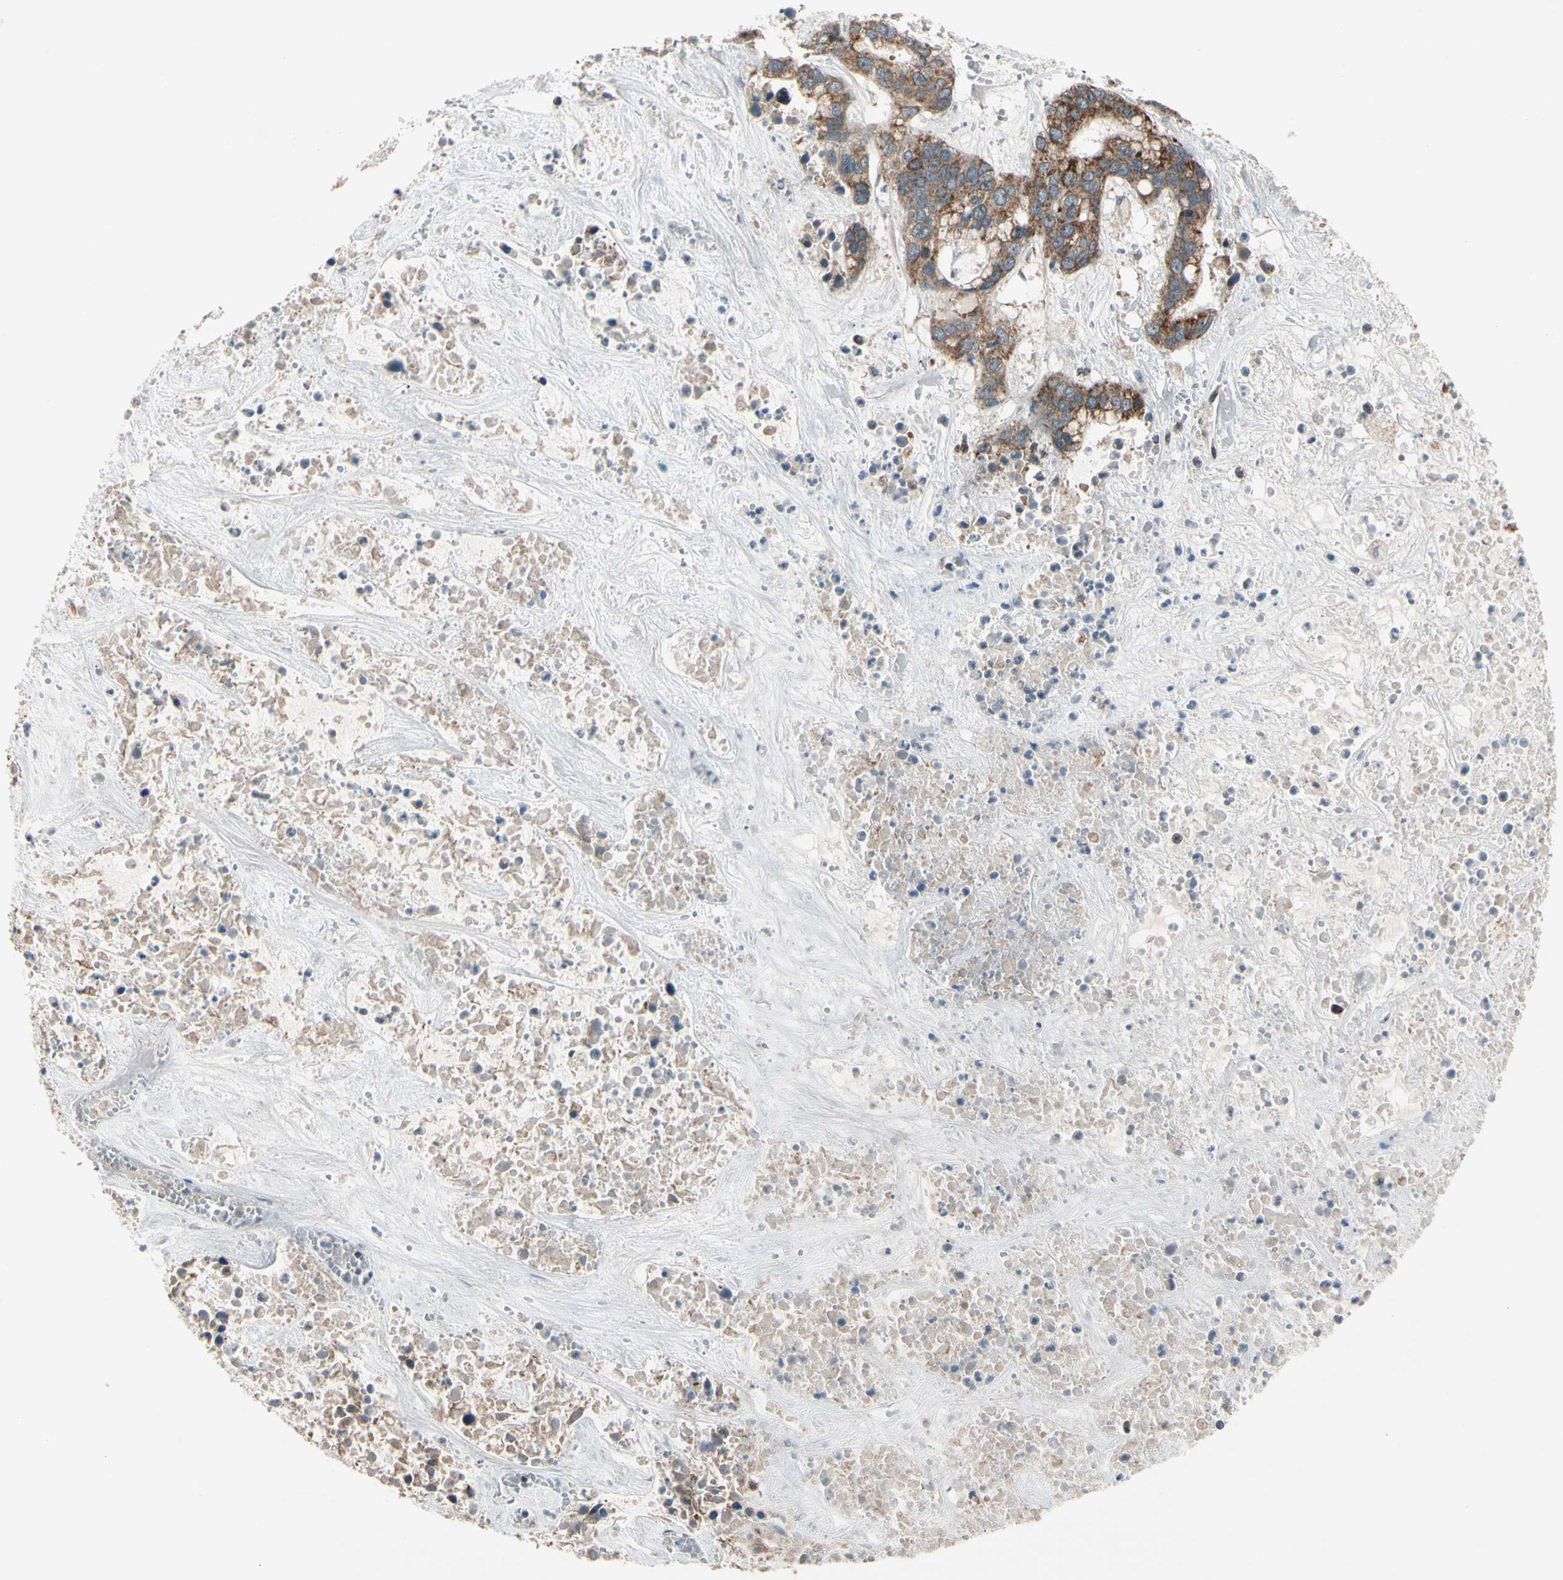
{"staining": {"intensity": "moderate", "quantity": ">75%", "location": "cytoplasmic/membranous"}, "tissue": "liver cancer", "cell_type": "Tumor cells", "image_type": "cancer", "snomed": [{"axis": "morphology", "description": "Cholangiocarcinoma"}, {"axis": "topography", "description": "Liver"}], "caption": "Immunohistochemical staining of human liver cholangiocarcinoma exhibits moderate cytoplasmic/membranous protein expression in approximately >75% of tumor cells.", "gene": "CPT1A", "patient": {"sex": "female", "age": 65}}